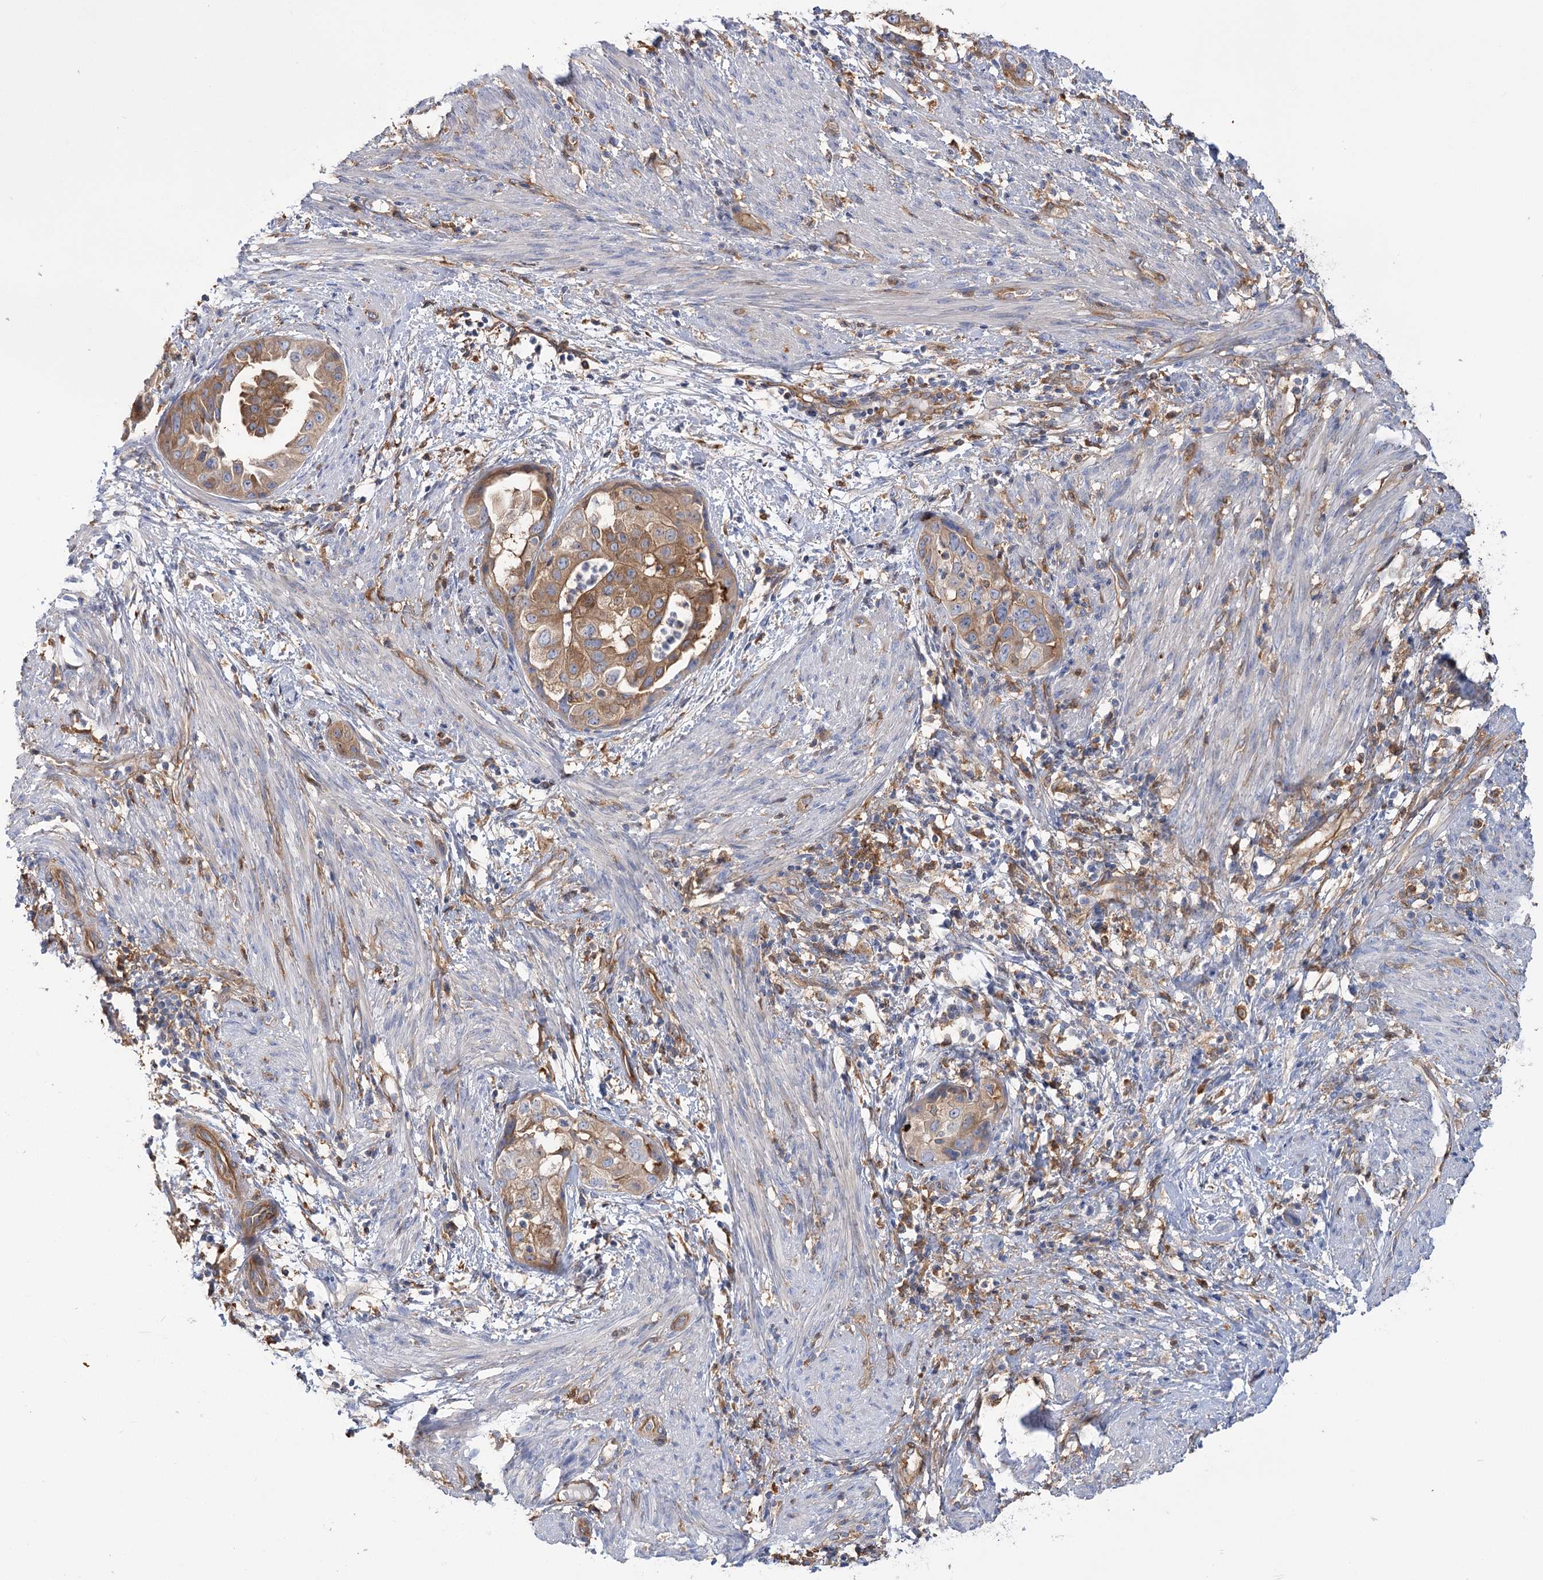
{"staining": {"intensity": "moderate", "quantity": ">75%", "location": "cytoplasmic/membranous"}, "tissue": "endometrial cancer", "cell_type": "Tumor cells", "image_type": "cancer", "snomed": [{"axis": "morphology", "description": "Adenocarcinoma, NOS"}, {"axis": "topography", "description": "Endometrium"}], "caption": "DAB immunohistochemical staining of endometrial cancer demonstrates moderate cytoplasmic/membranous protein expression in about >75% of tumor cells. (Brightfield microscopy of DAB IHC at high magnification).", "gene": "GUSB", "patient": {"sex": "female", "age": 85}}